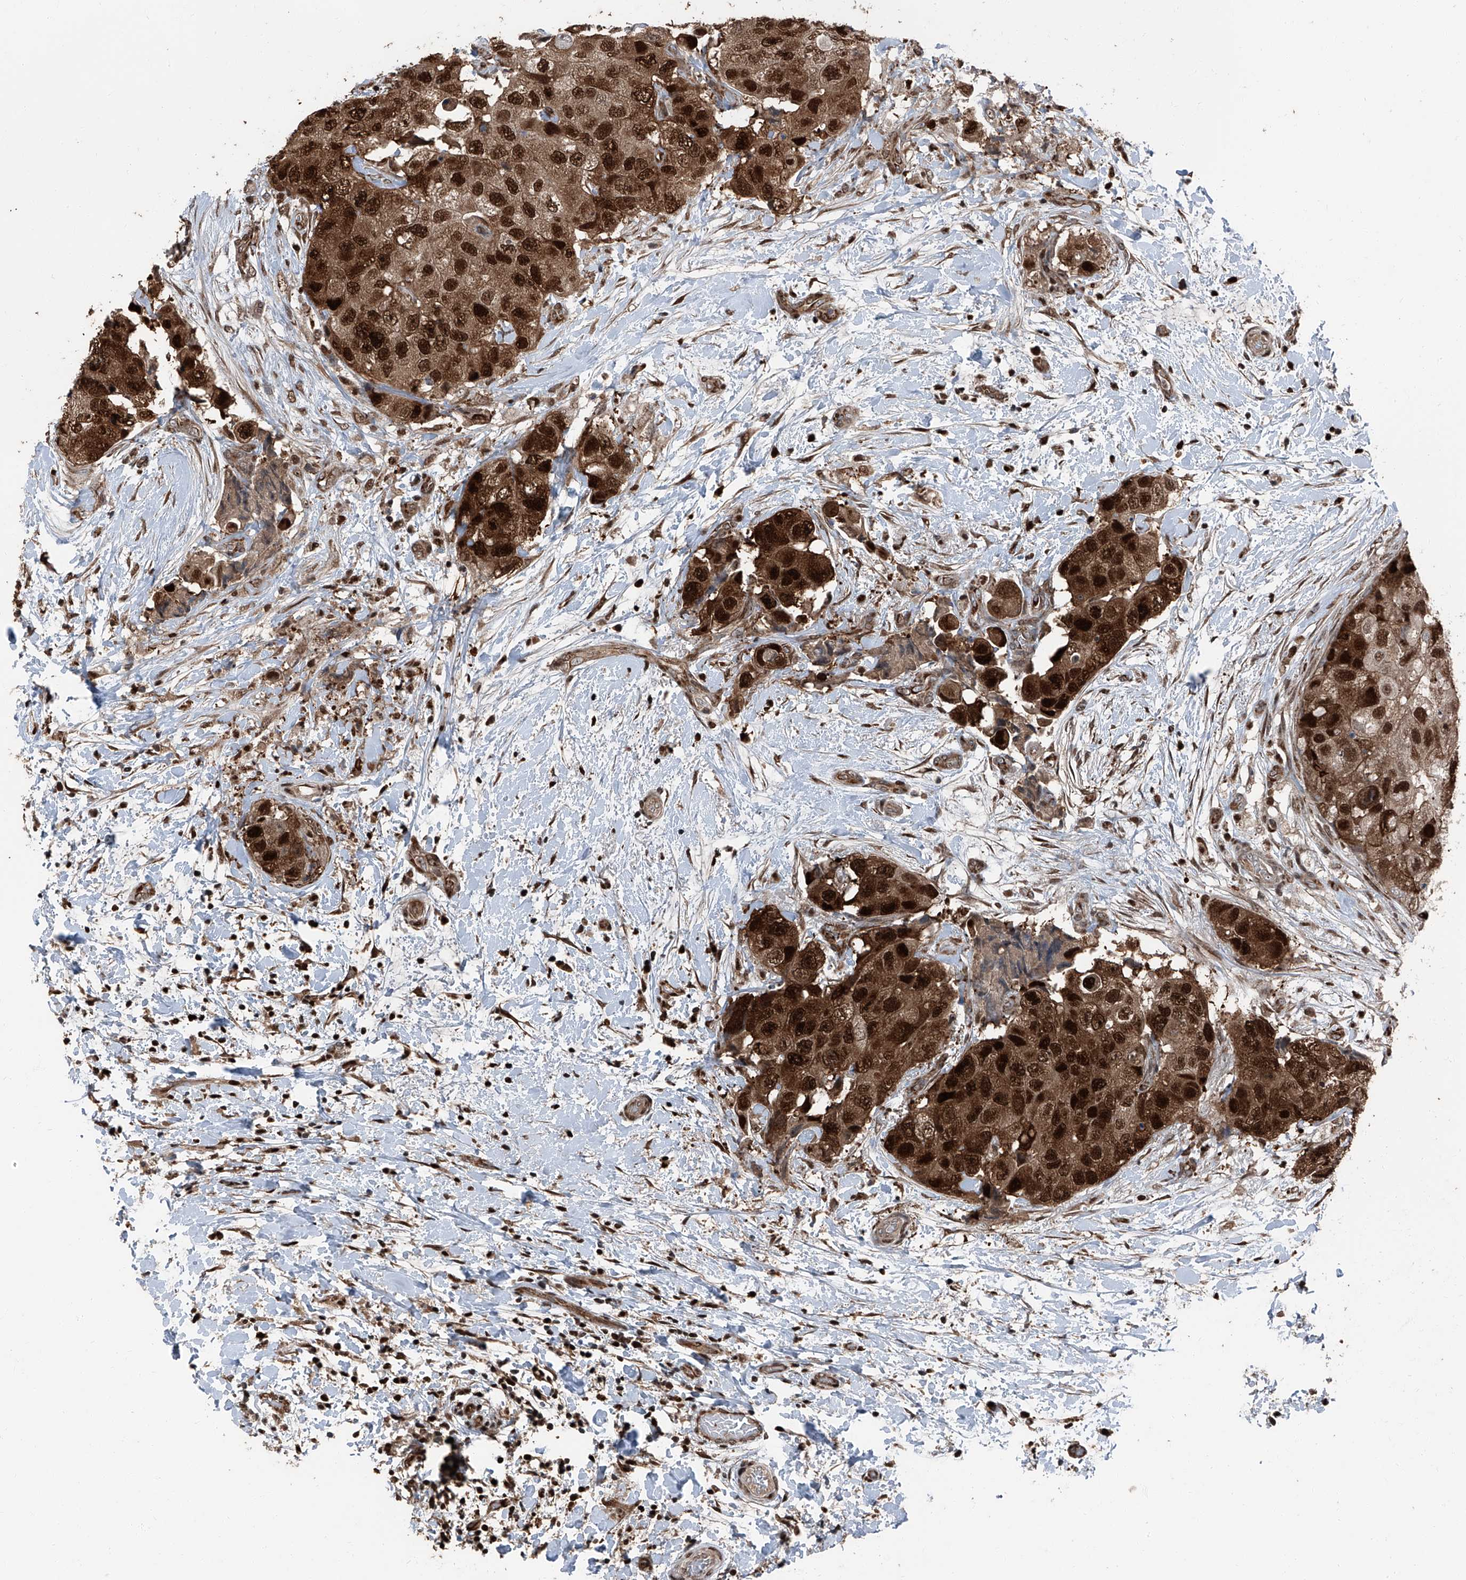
{"staining": {"intensity": "strong", "quantity": ">75%", "location": "cytoplasmic/membranous,nuclear"}, "tissue": "breast cancer", "cell_type": "Tumor cells", "image_type": "cancer", "snomed": [{"axis": "morphology", "description": "Normal tissue, NOS"}, {"axis": "morphology", "description": "Duct carcinoma"}, {"axis": "topography", "description": "Breast"}], "caption": "Breast cancer (invasive ductal carcinoma) was stained to show a protein in brown. There is high levels of strong cytoplasmic/membranous and nuclear positivity in about >75% of tumor cells. (DAB = brown stain, brightfield microscopy at high magnification).", "gene": "FKBP5", "patient": {"sex": "female", "age": 62}}